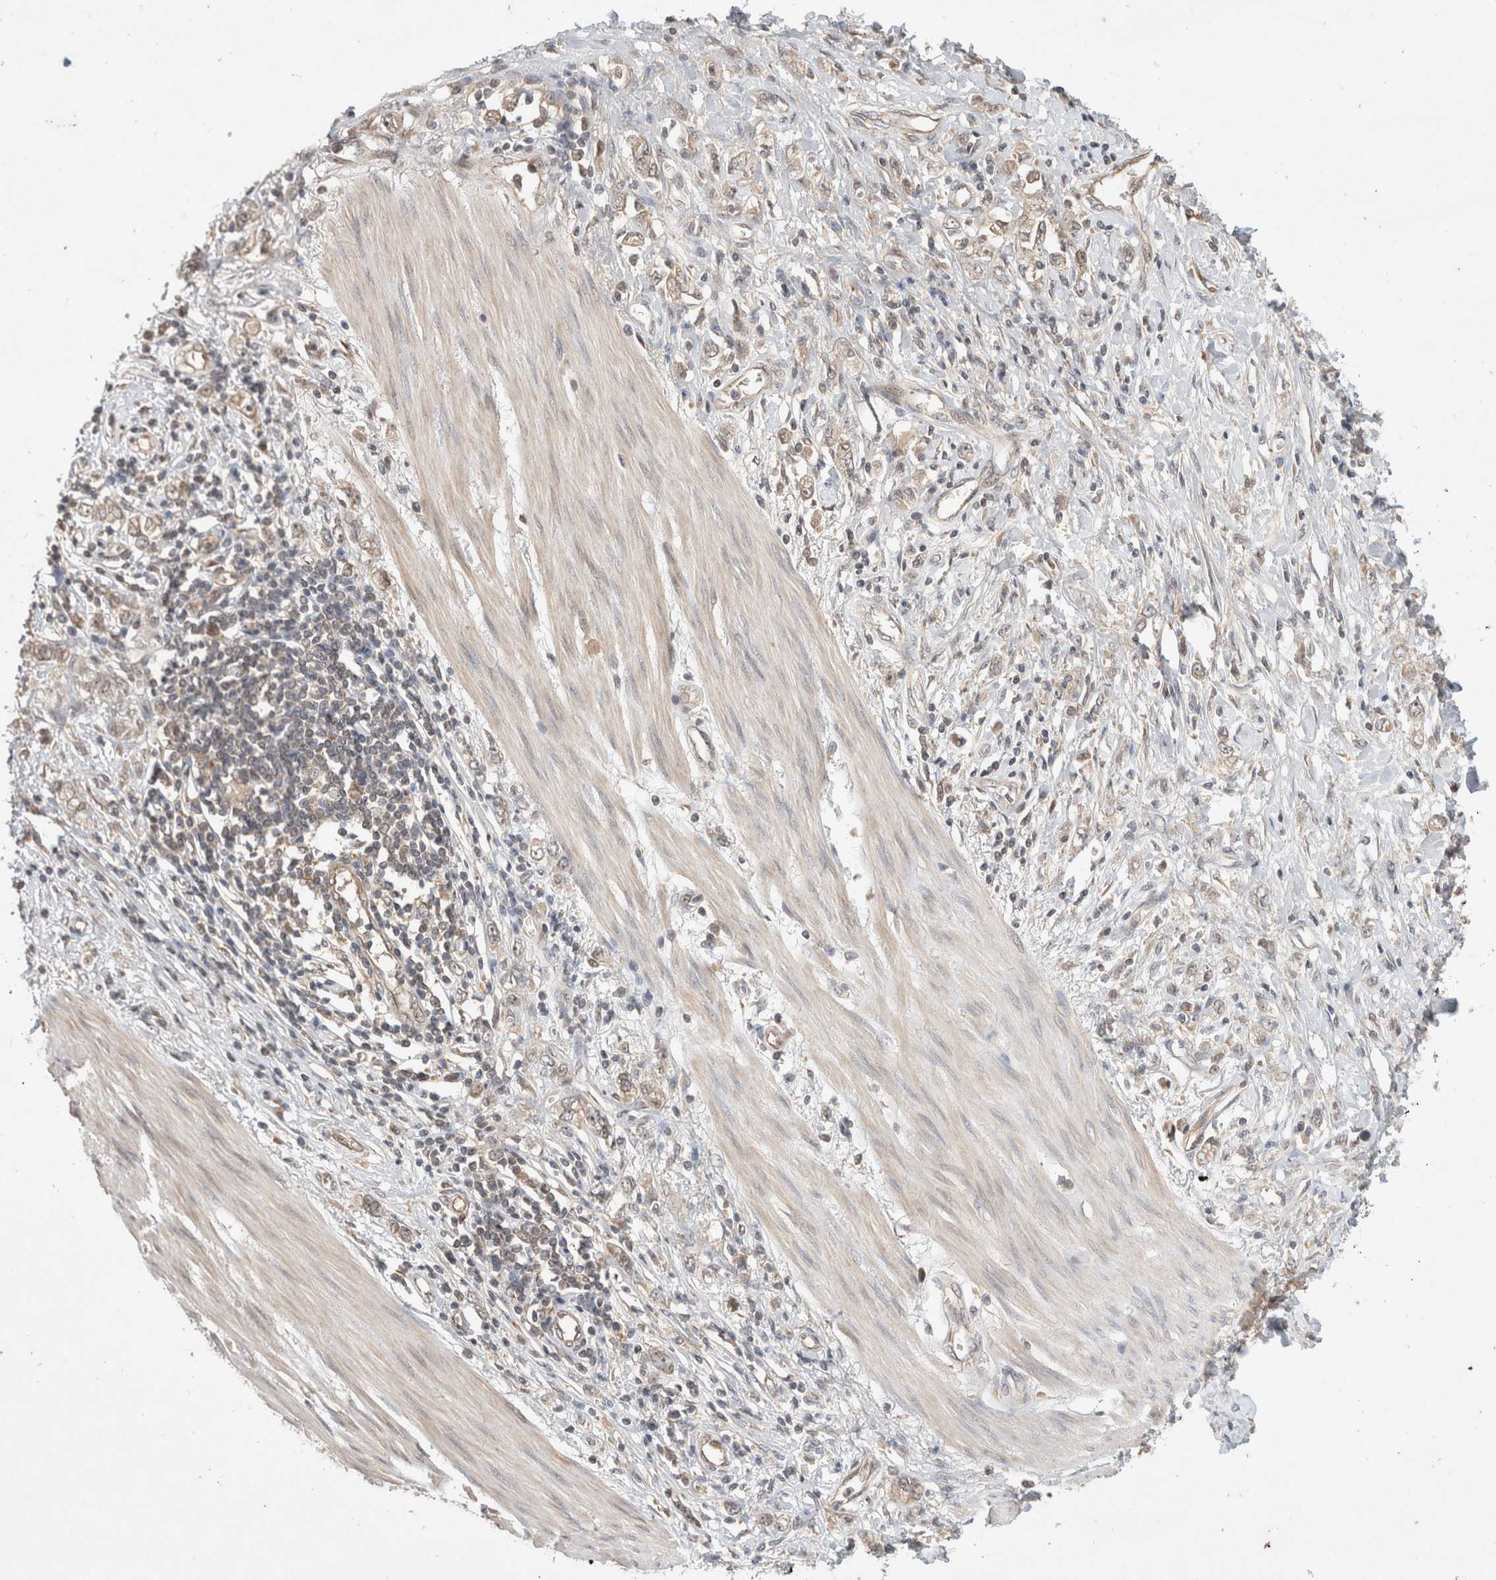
{"staining": {"intensity": "weak", "quantity": ">75%", "location": "cytoplasmic/membranous"}, "tissue": "stomach cancer", "cell_type": "Tumor cells", "image_type": "cancer", "snomed": [{"axis": "morphology", "description": "Adenocarcinoma, NOS"}, {"axis": "topography", "description": "Stomach"}], "caption": "Immunohistochemistry staining of stomach cancer, which reveals low levels of weak cytoplasmic/membranous staining in about >75% of tumor cells indicating weak cytoplasmic/membranous protein expression. The staining was performed using DAB (3,3'-diaminobenzidine) (brown) for protein detection and nuclei were counterstained in hematoxylin (blue).", "gene": "KLHL20", "patient": {"sex": "female", "age": 76}}